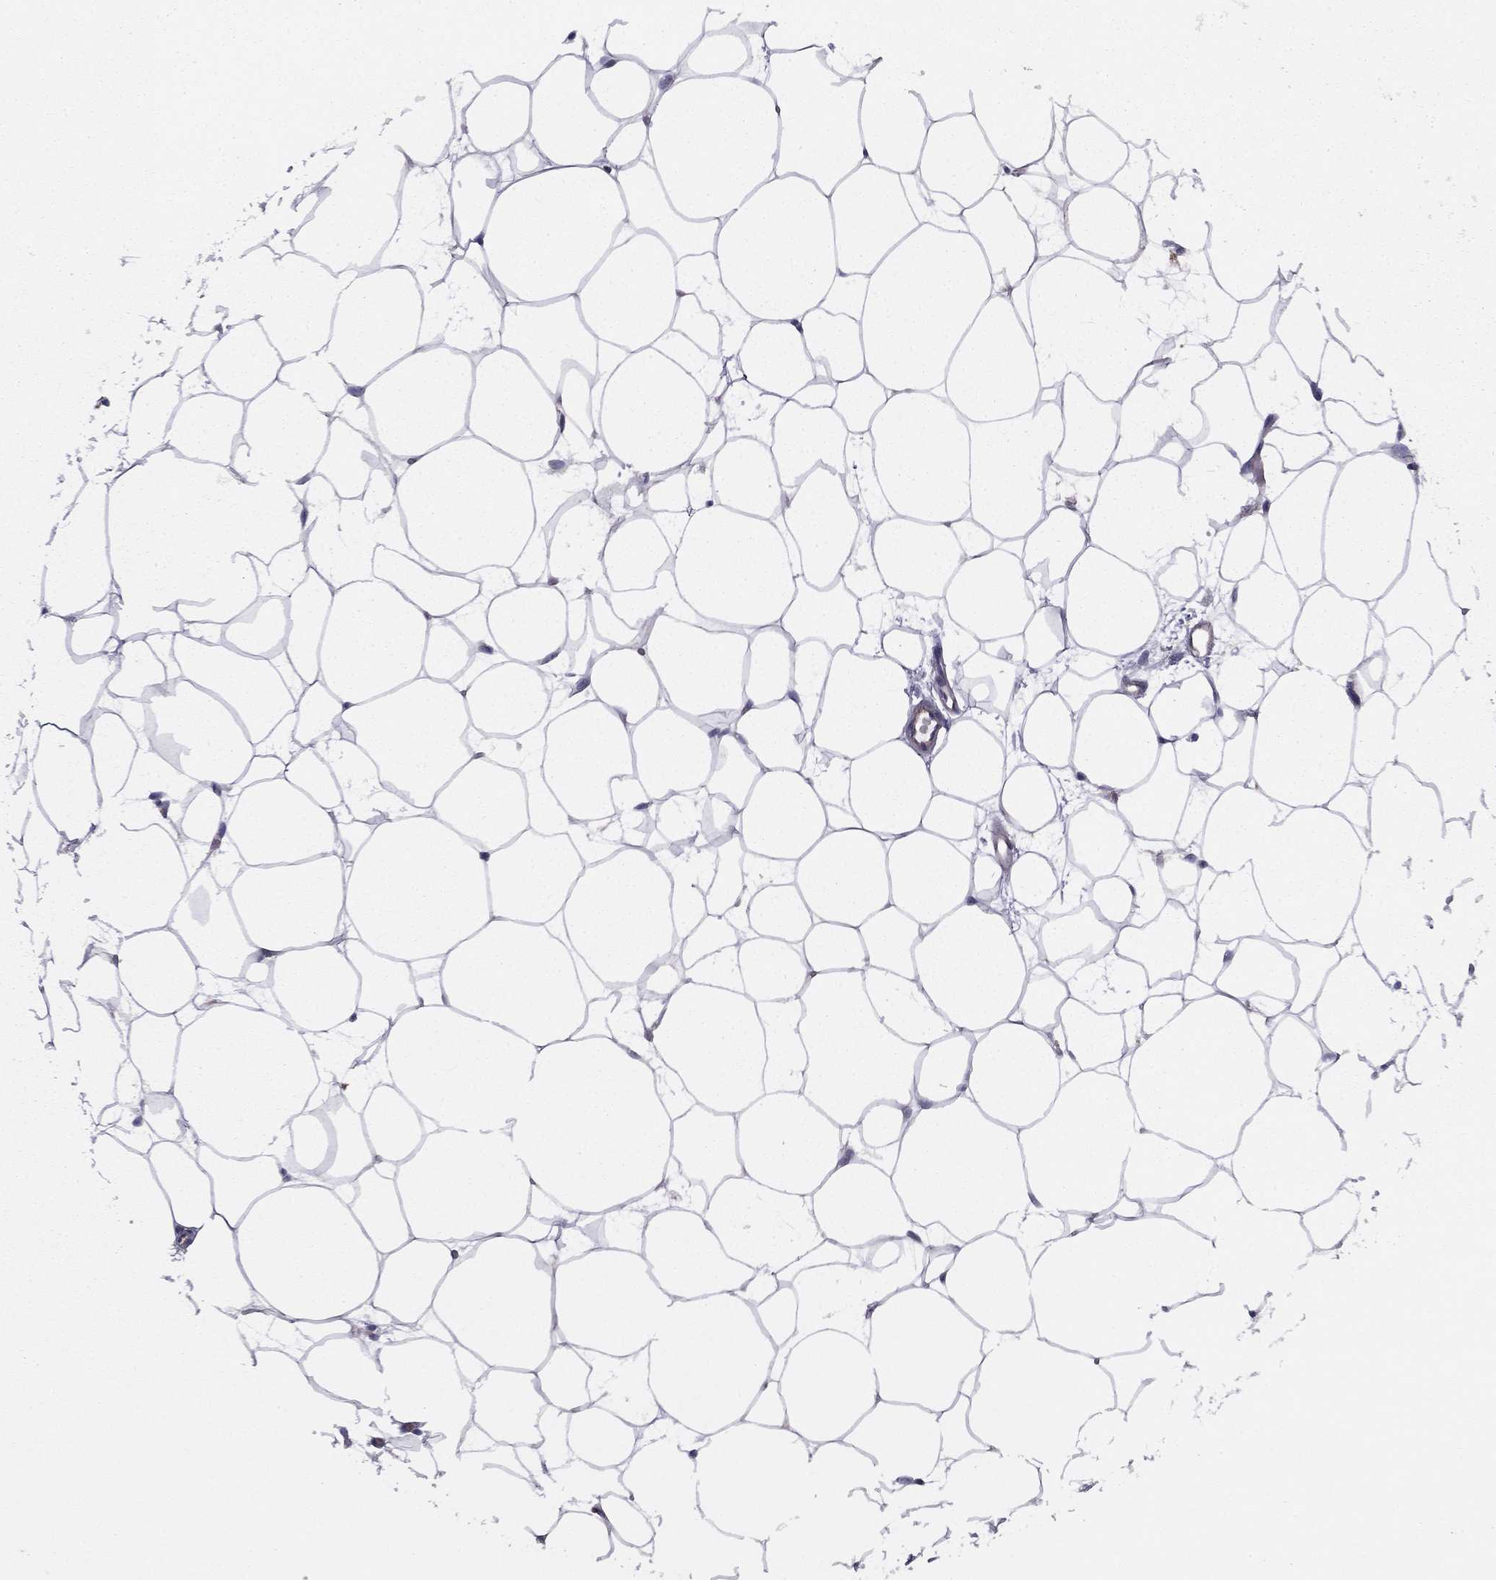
{"staining": {"intensity": "negative", "quantity": "none", "location": "none"}, "tissue": "breast", "cell_type": "Adipocytes", "image_type": "normal", "snomed": [{"axis": "morphology", "description": "Normal tissue, NOS"}, {"axis": "topography", "description": "Breast"}], "caption": "Human breast stained for a protein using immunohistochemistry (IHC) reveals no staining in adipocytes.", "gene": "ALG6", "patient": {"sex": "female", "age": 37}}